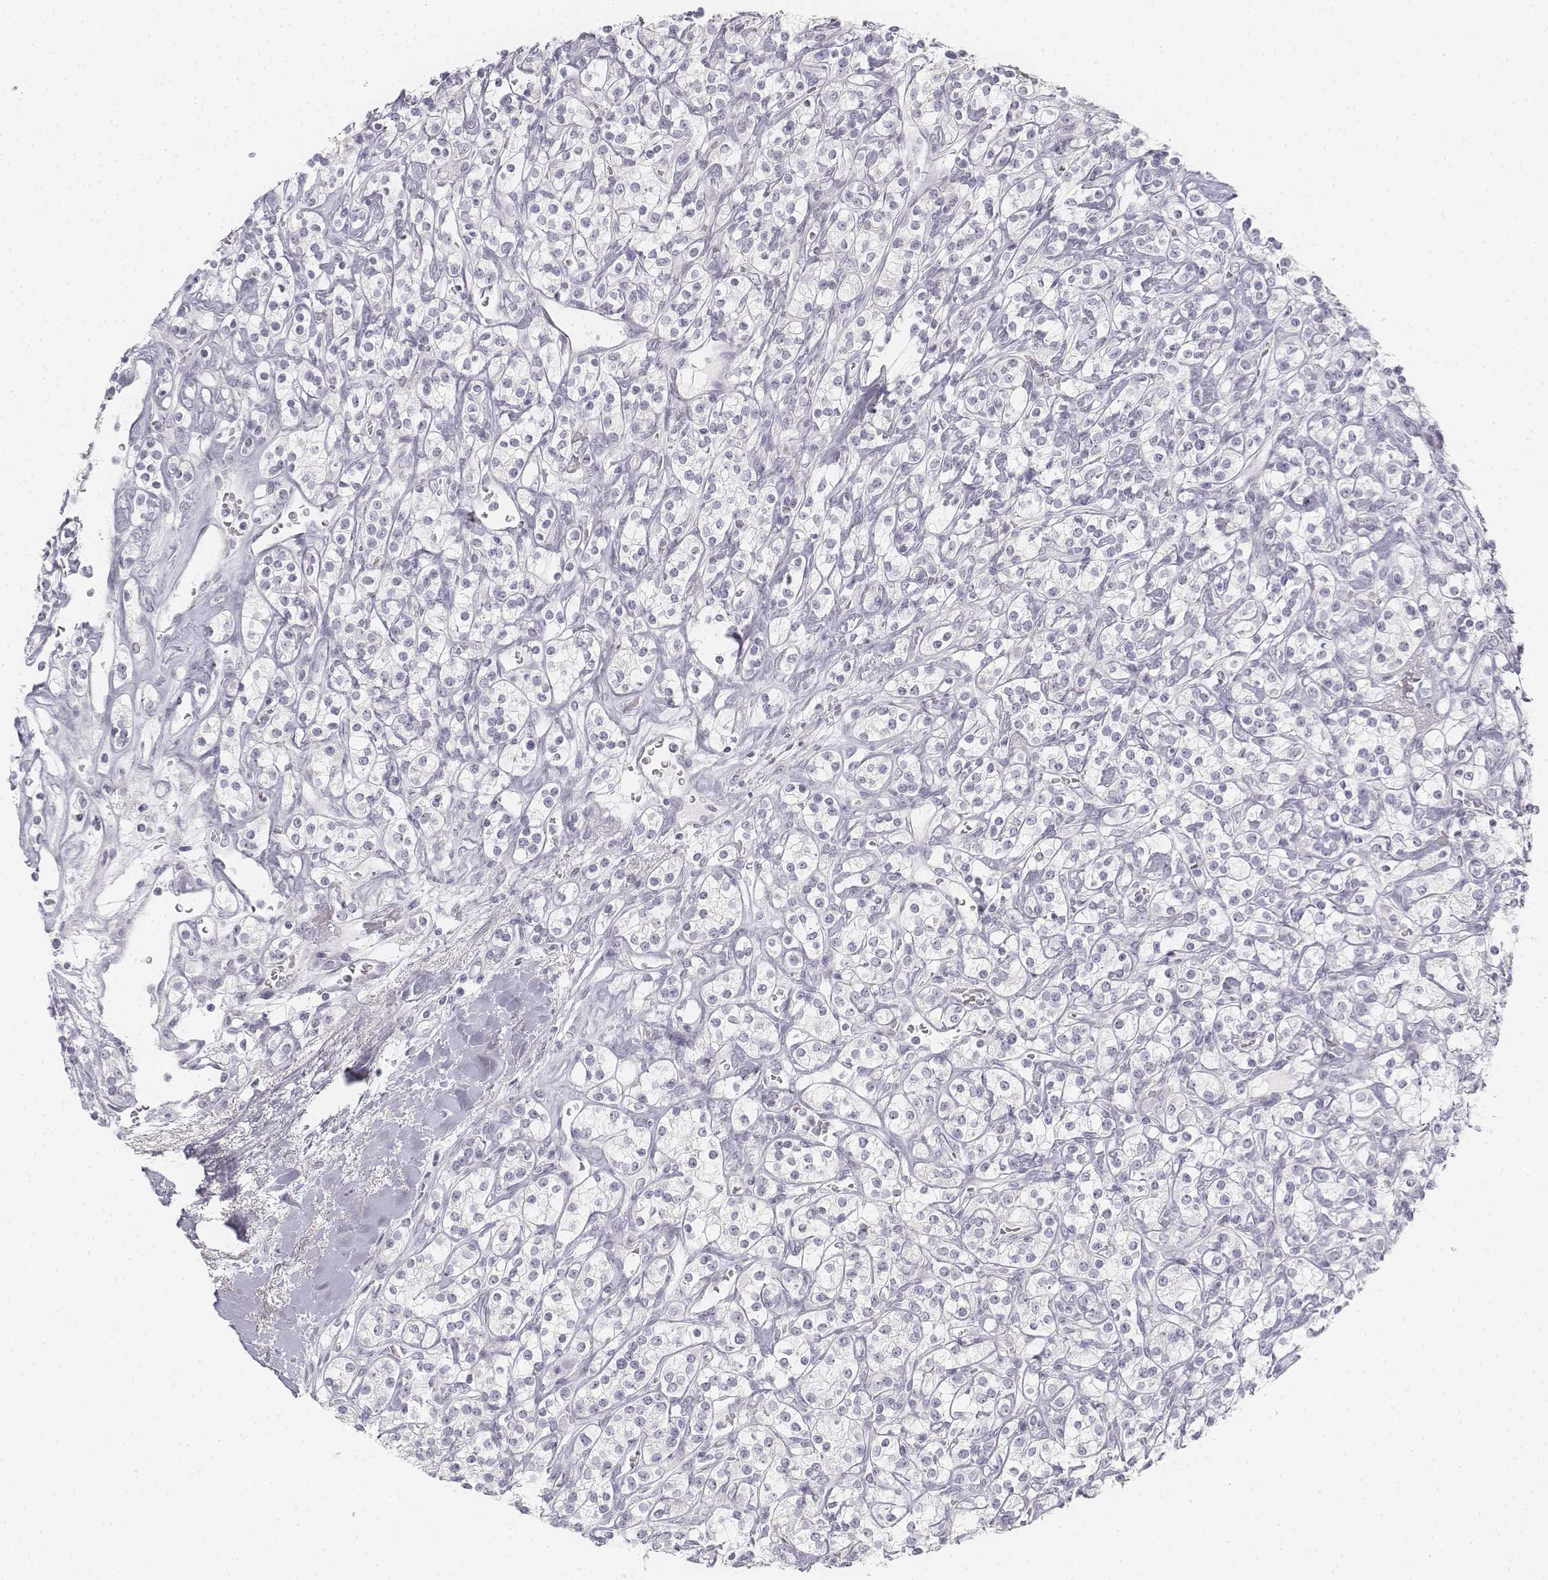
{"staining": {"intensity": "negative", "quantity": "none", "location": "none"}, "tissue": "renal cancer", "cell_type": "Tumor cells", "image_type": "cancer", "snomed": [{"axis": "morphology", "description": "Adenocarcinoma, NOS"}, {"axis": "topography", "description": "Kidney"}], "caption": "IHC of human renal cancer demonstrates no staining in tumor cells.", "gene": "KRT25", "patient": {"sex": "male", "age": 77}}